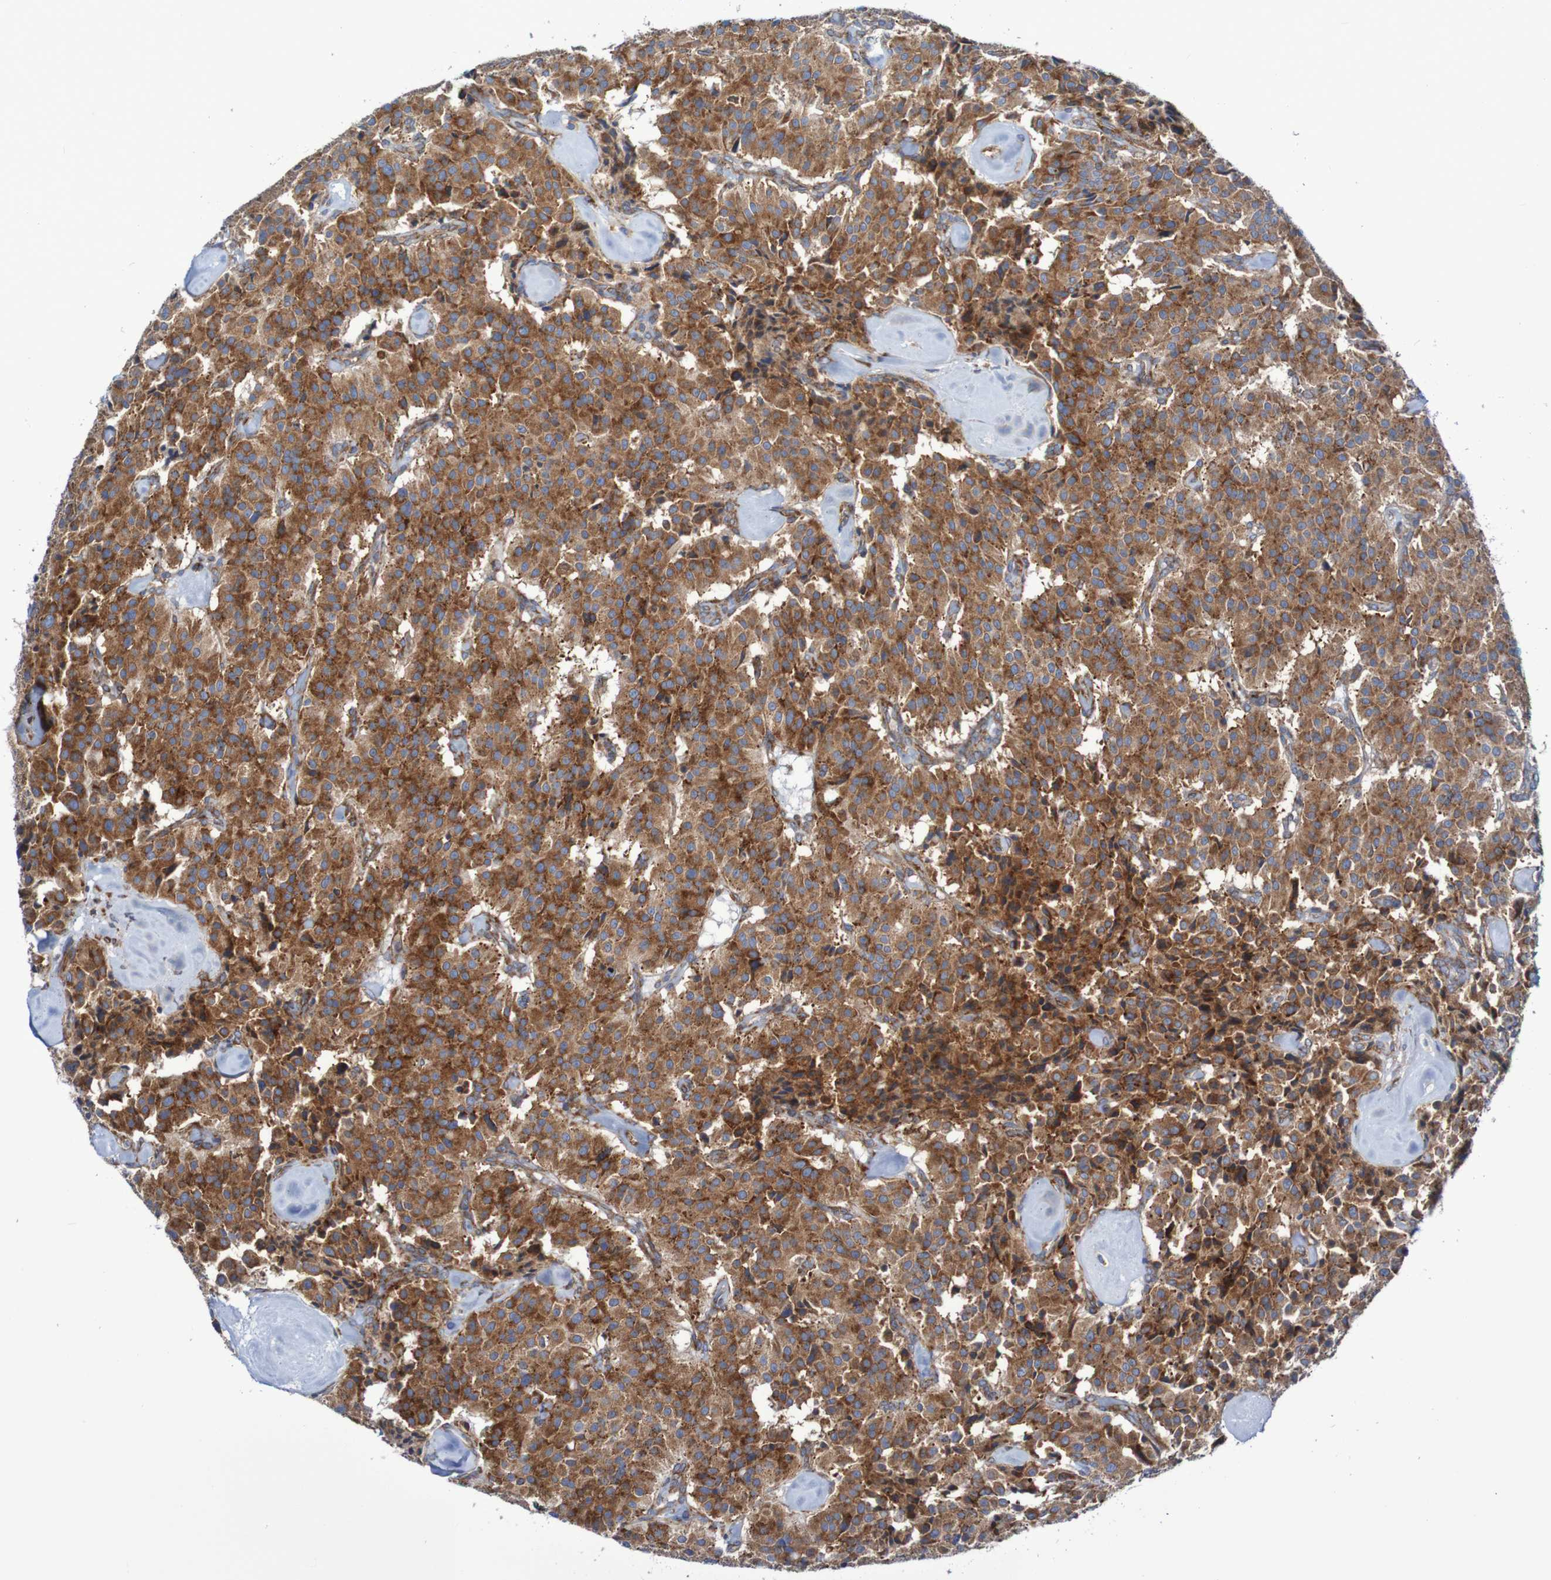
{"staining": {"intensity": "moderate", "quantity": ">75%", "location": "cytoplasmic/membranous"}, "tissue": "carcinoid", "cell_type": "Tumor cells", "image_type": "cancer", "snomed": [{"axis": "morphology", "description": "Carcinoid, malignant, NOS"}, {"axis": "topography", "description": "Lung"}], "caption": "Protein expression analysis of carcinoid reveals moderate cytoplasmic/membranous staining in approximately >75% of tumor cells.", "gene": "FXR2", "patient": {"sex": "male", "age": 30}}